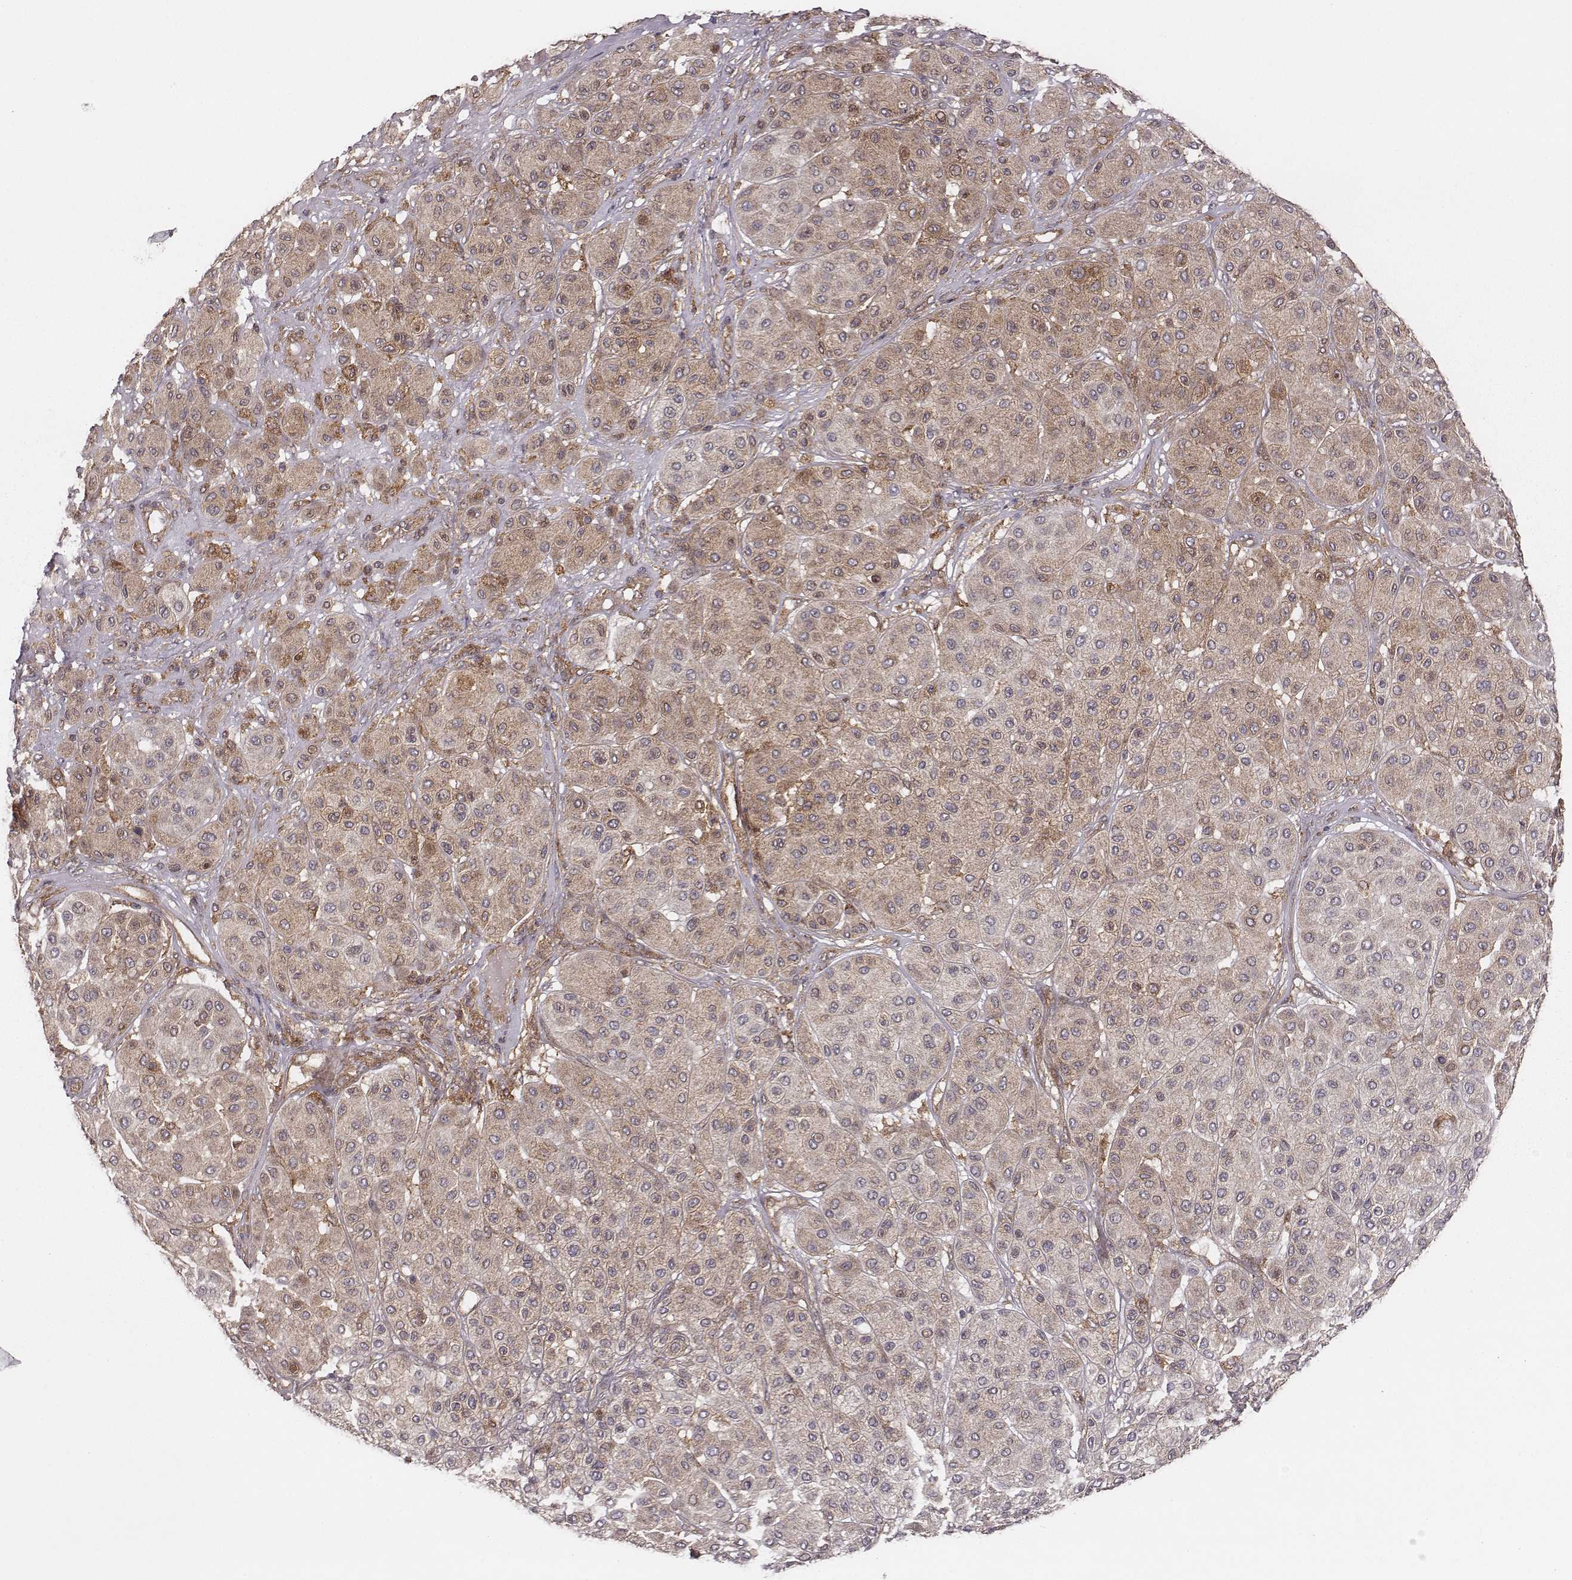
{"staining": {"intensity": "moderate", "quantity": ">75%", "location": "cytoplasmic/membranous"}, "tissue": "melanoma", "cell_type": "Tumor cells", "image_type": "cancer", "snomed": [{"axis": "morphology", "description": "Malignant melanoma, Metastatic site"}, {"axis": "topography", "description": "Smooth muscle"}], "caption": "Immunohistochemical staining of human melanoma displays medium levels of moderate cytoplasmic/membranous positivity in about >75% of tumor cells. (brown staining indicates protein expression, while blue staining denotes nuclei).", "gene": "VPS26A", "patient": {"sex": "male", "age": 41}}